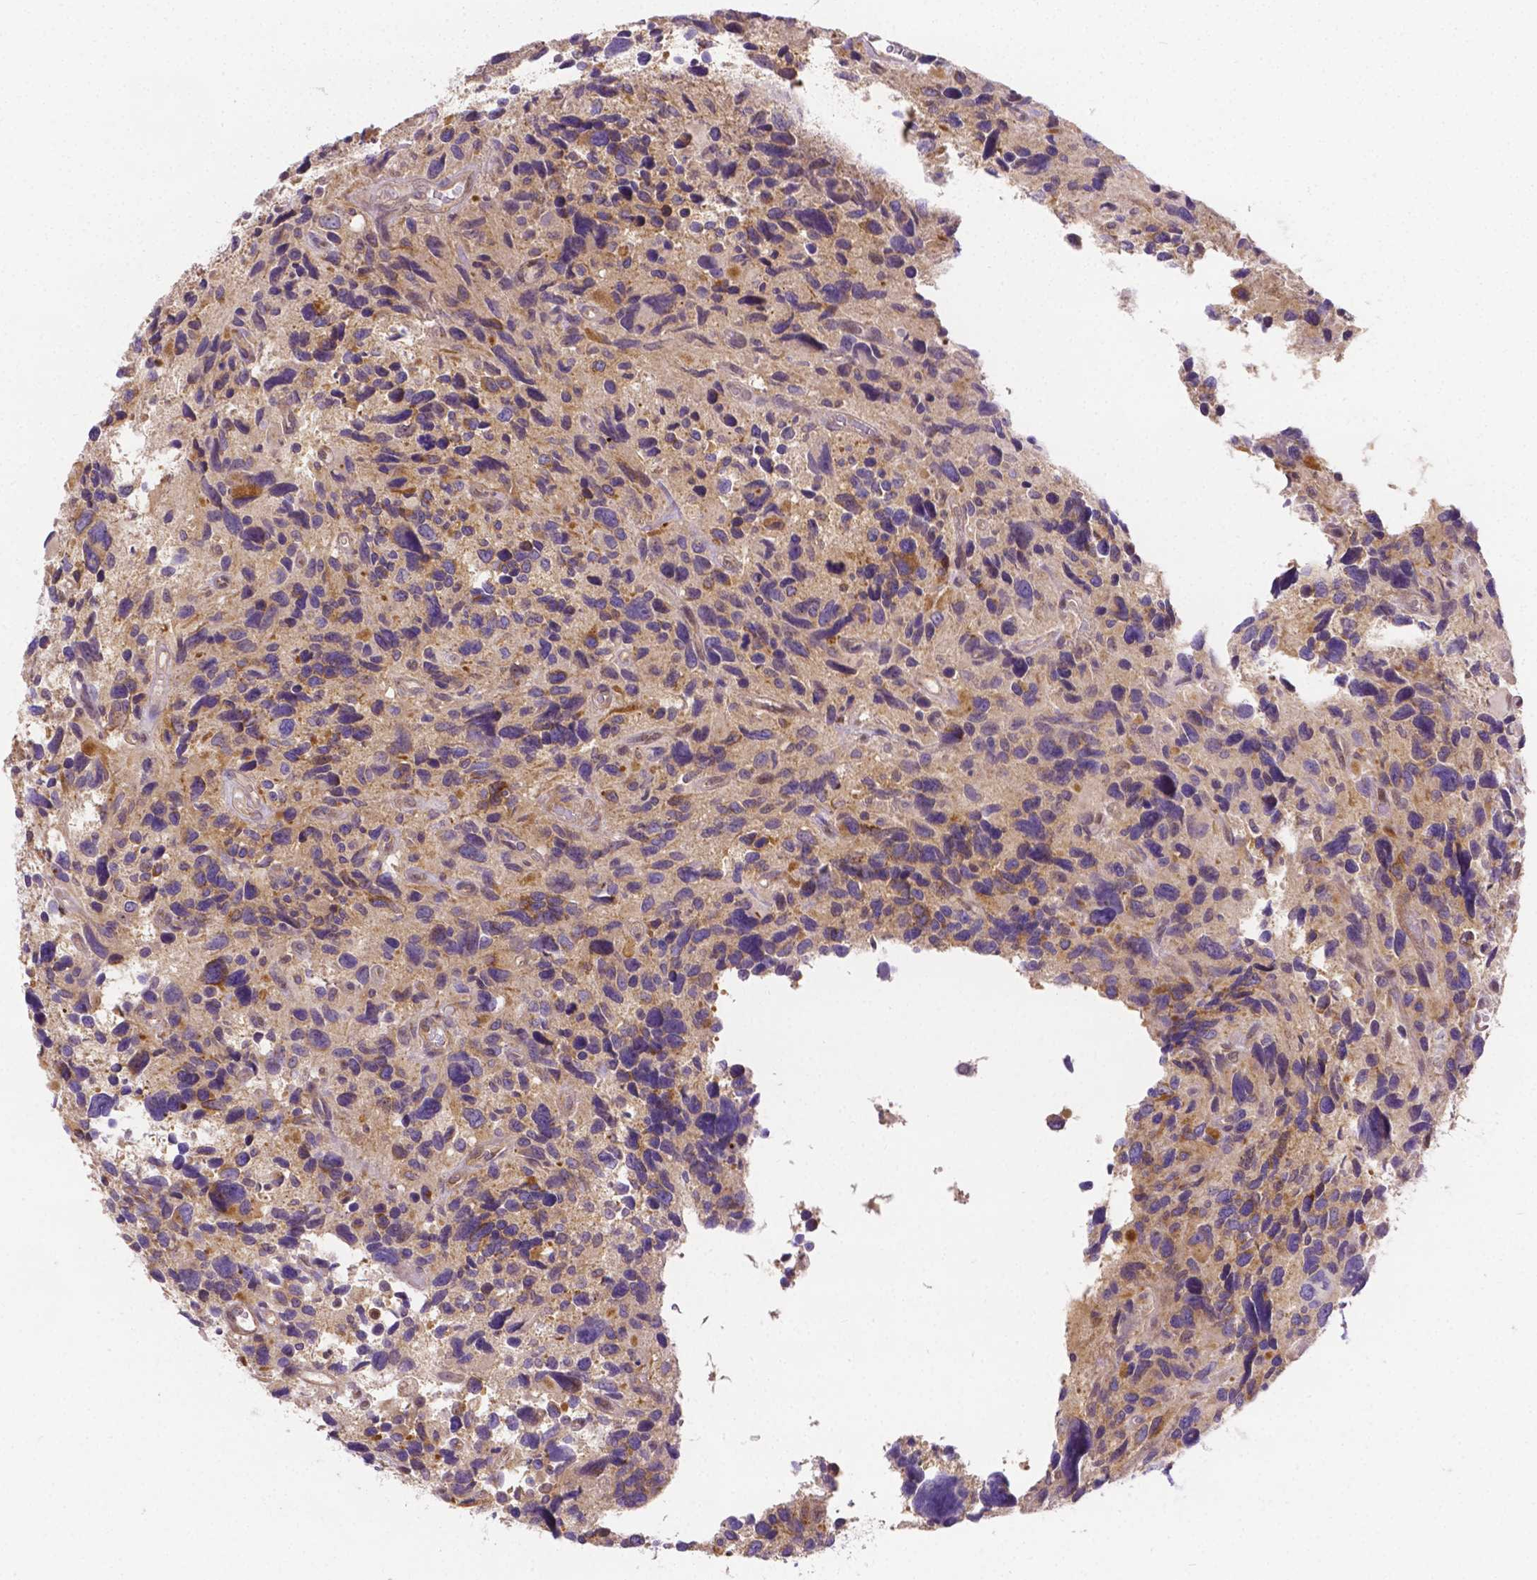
{"staining": {"intensity": "weak", "quantity": "25%-75%", "location": "cytoplasmic/membranous"}, "tissue": "glioma", "cell_type": "Tumor cells", "image_type": "cancer", "snomed": [{"axis": "morphology", "description": "Glioma, malignant, High grade"}, {"axis": "topography", "description": "Brain"}], "caption": "Protein expression analysis of human glioma reveals weak cytoplasmic/membranous expression in approximately 25%-75% of tumor cells. (Stains: DAB in brown, nuclei in blue, Microscopy: brightfield microscopy at high magnification).", "gene": "ZNRD2", "patient": {"sex": "male", "age": 46}}